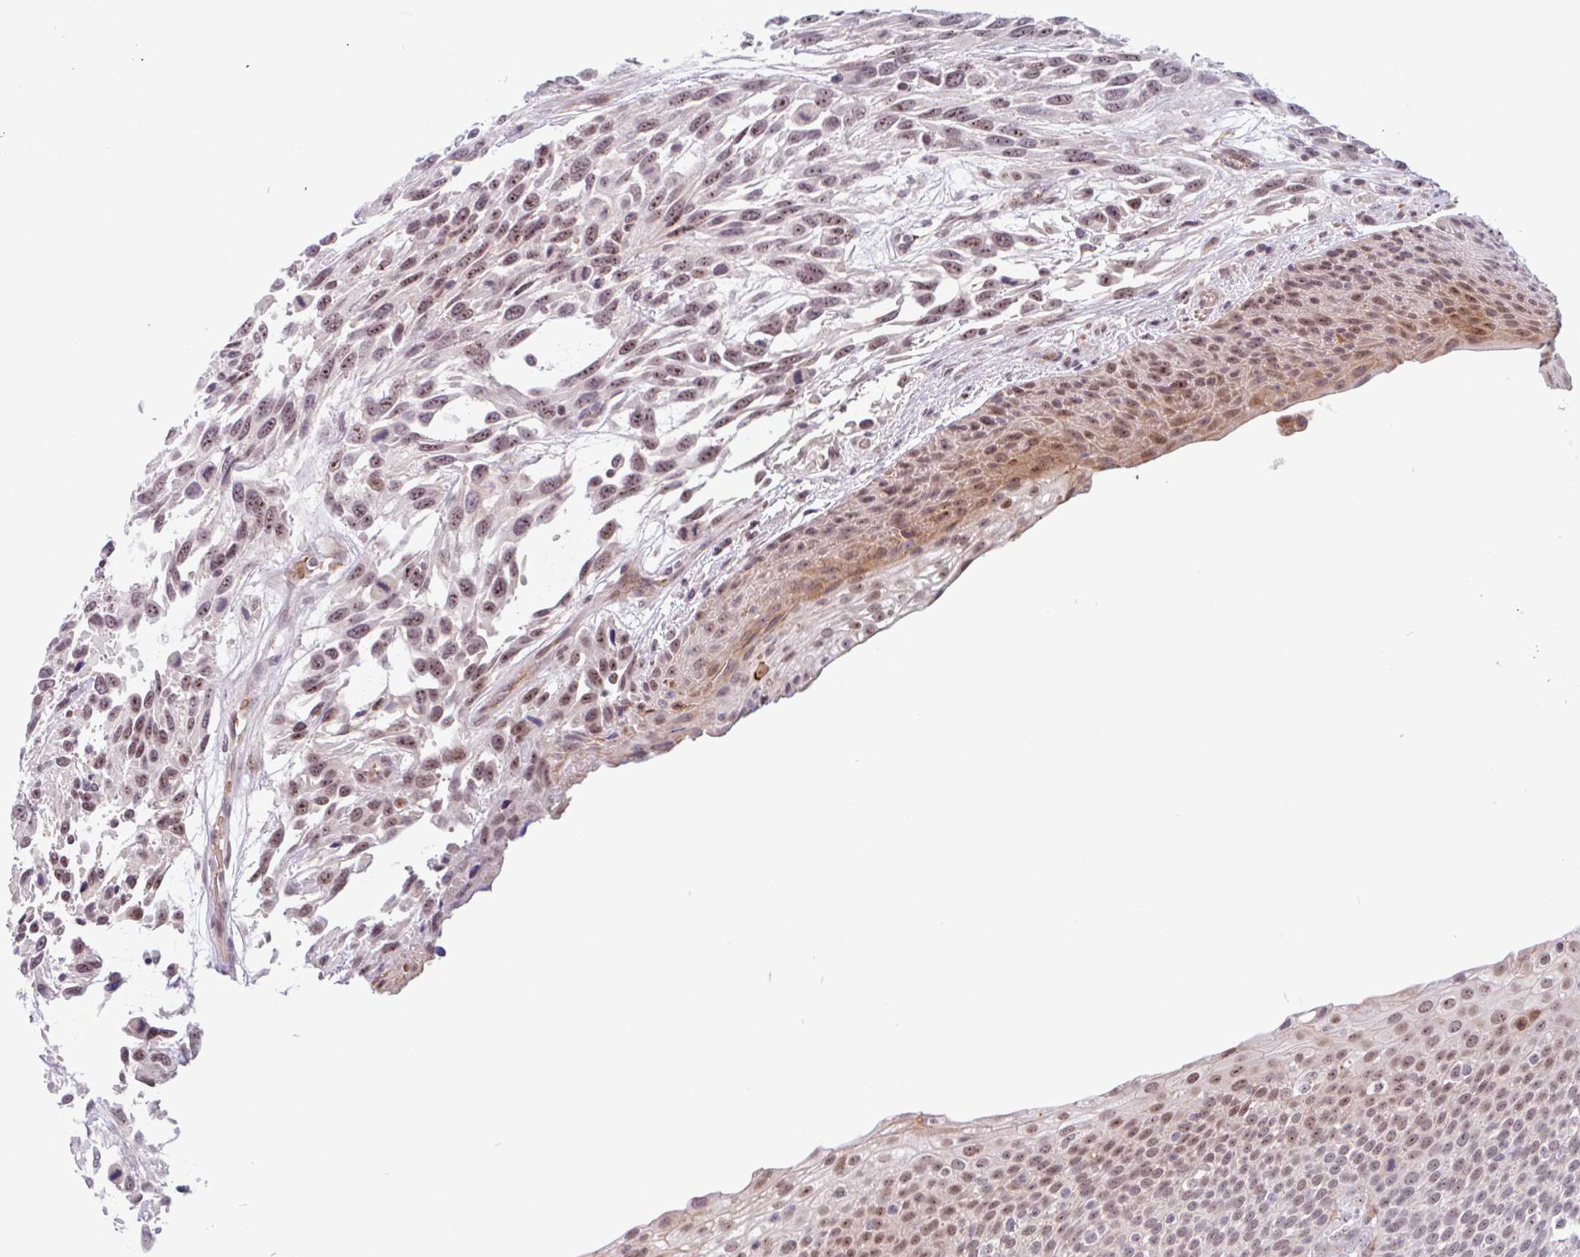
{"staining": {"intensity": "moderate", "quantity": ">75%", "location": "nuclear"}, "tissue": "urothelial cancer", "cell_type": "Tumor cells", "image_type": "cancer", "snomed": [{"axis": "morphology", "description": "Urothelial carcinoma, High grade"}, {"axis": "topography", "description": "Urinary bladder"}], "caption": "A micrograph of urothelial cancer stained for a protein displays moderate nuclear brown staining in tumor cells.", "gene": "TMEM119", "patient": {"sex": "female", "age": 70}}